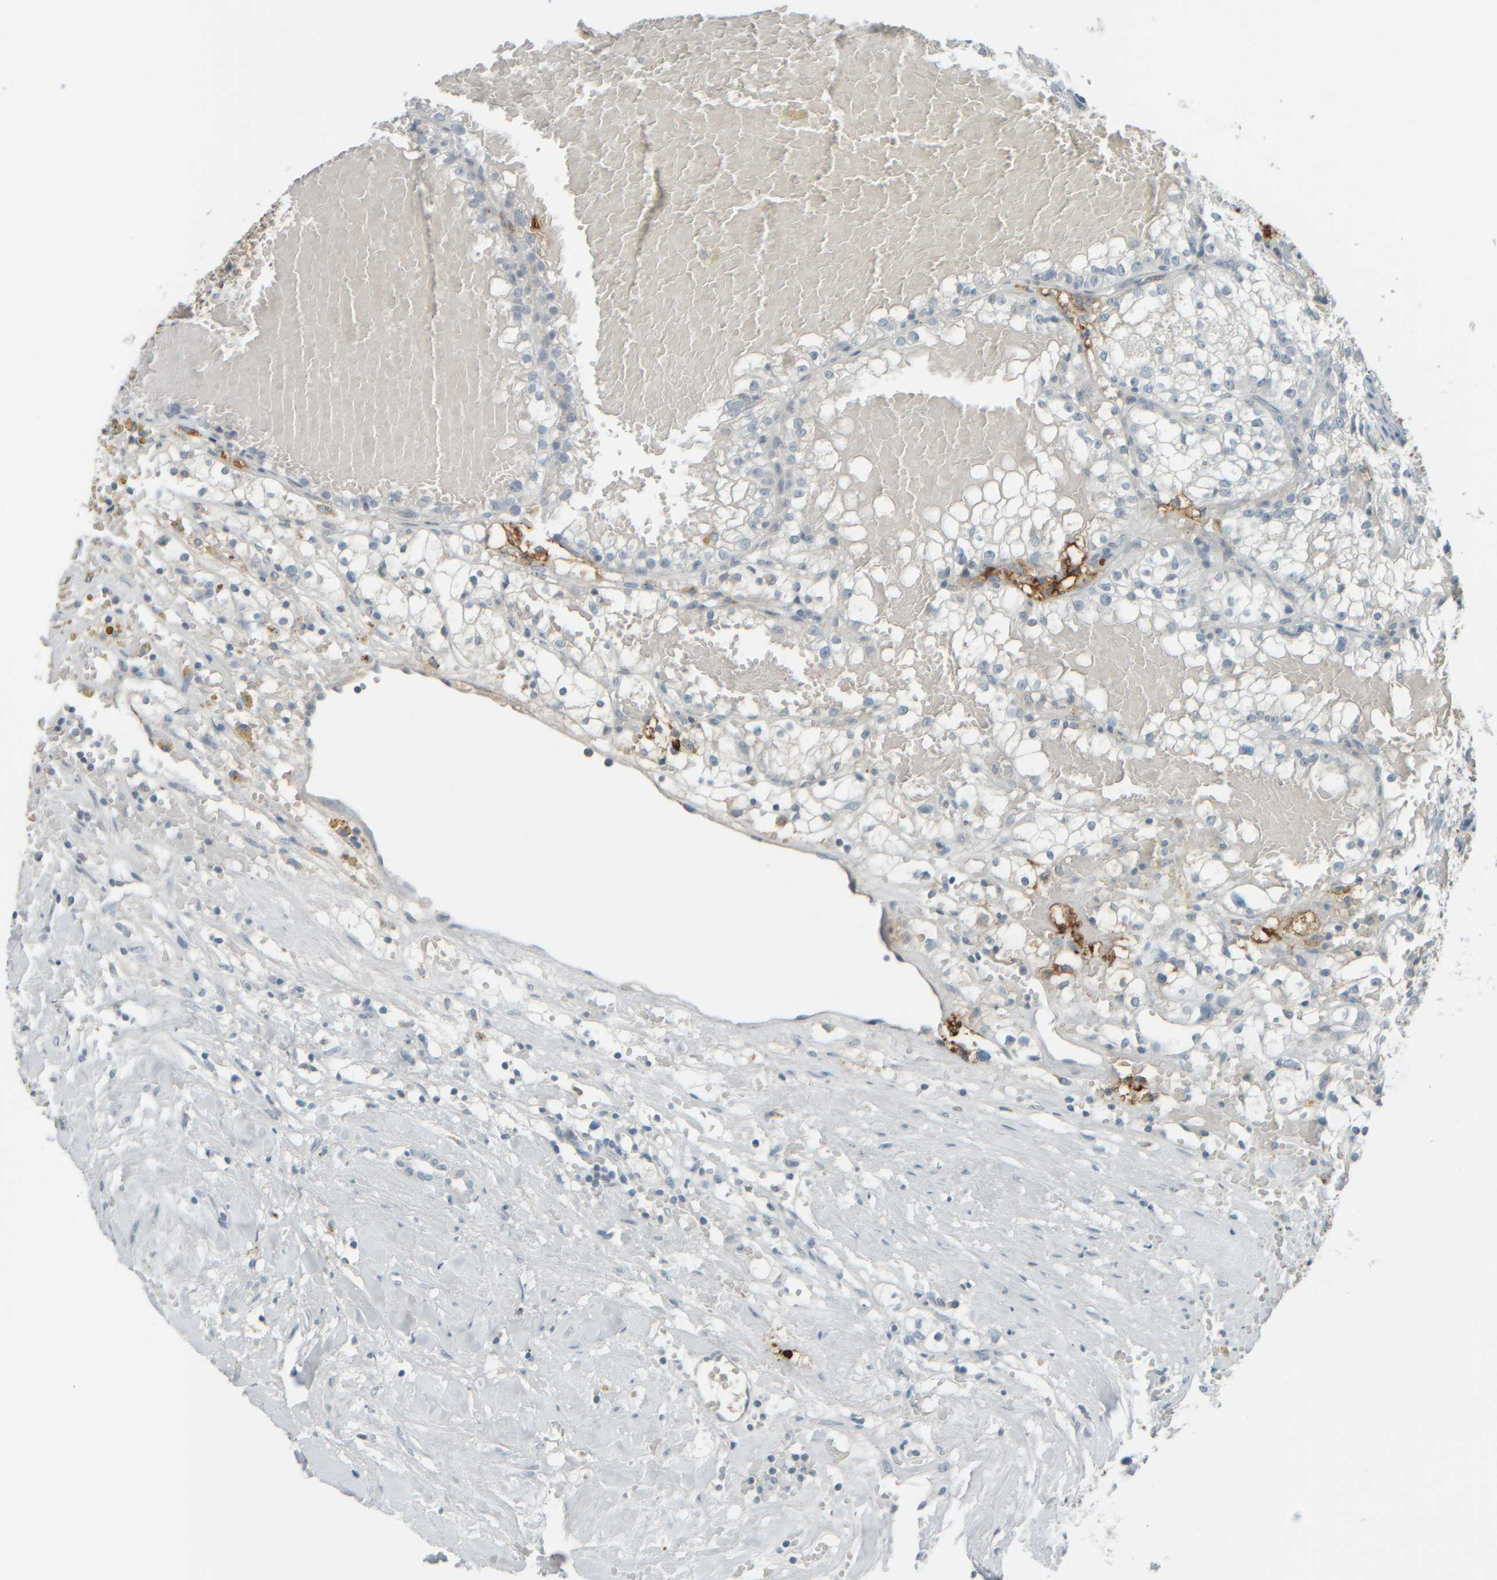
{"staining": {"intensity": "negative", "quantity": "none", "location": "none"}, "tissue": "renal cancer", "cell_type": "Tumor cells", "image_type": "cancer", "snomed": [{"axis": "morphology", "description": "Adenocarcinoma, NOS"}, {"axis": "topography", "description": "Kidney"}], "caption": "There is no significant staining in tumor cells of adenocarcinoma (renal).", "gene": "TPSAB1", "patient": {"sex": "male", "age": 56}}